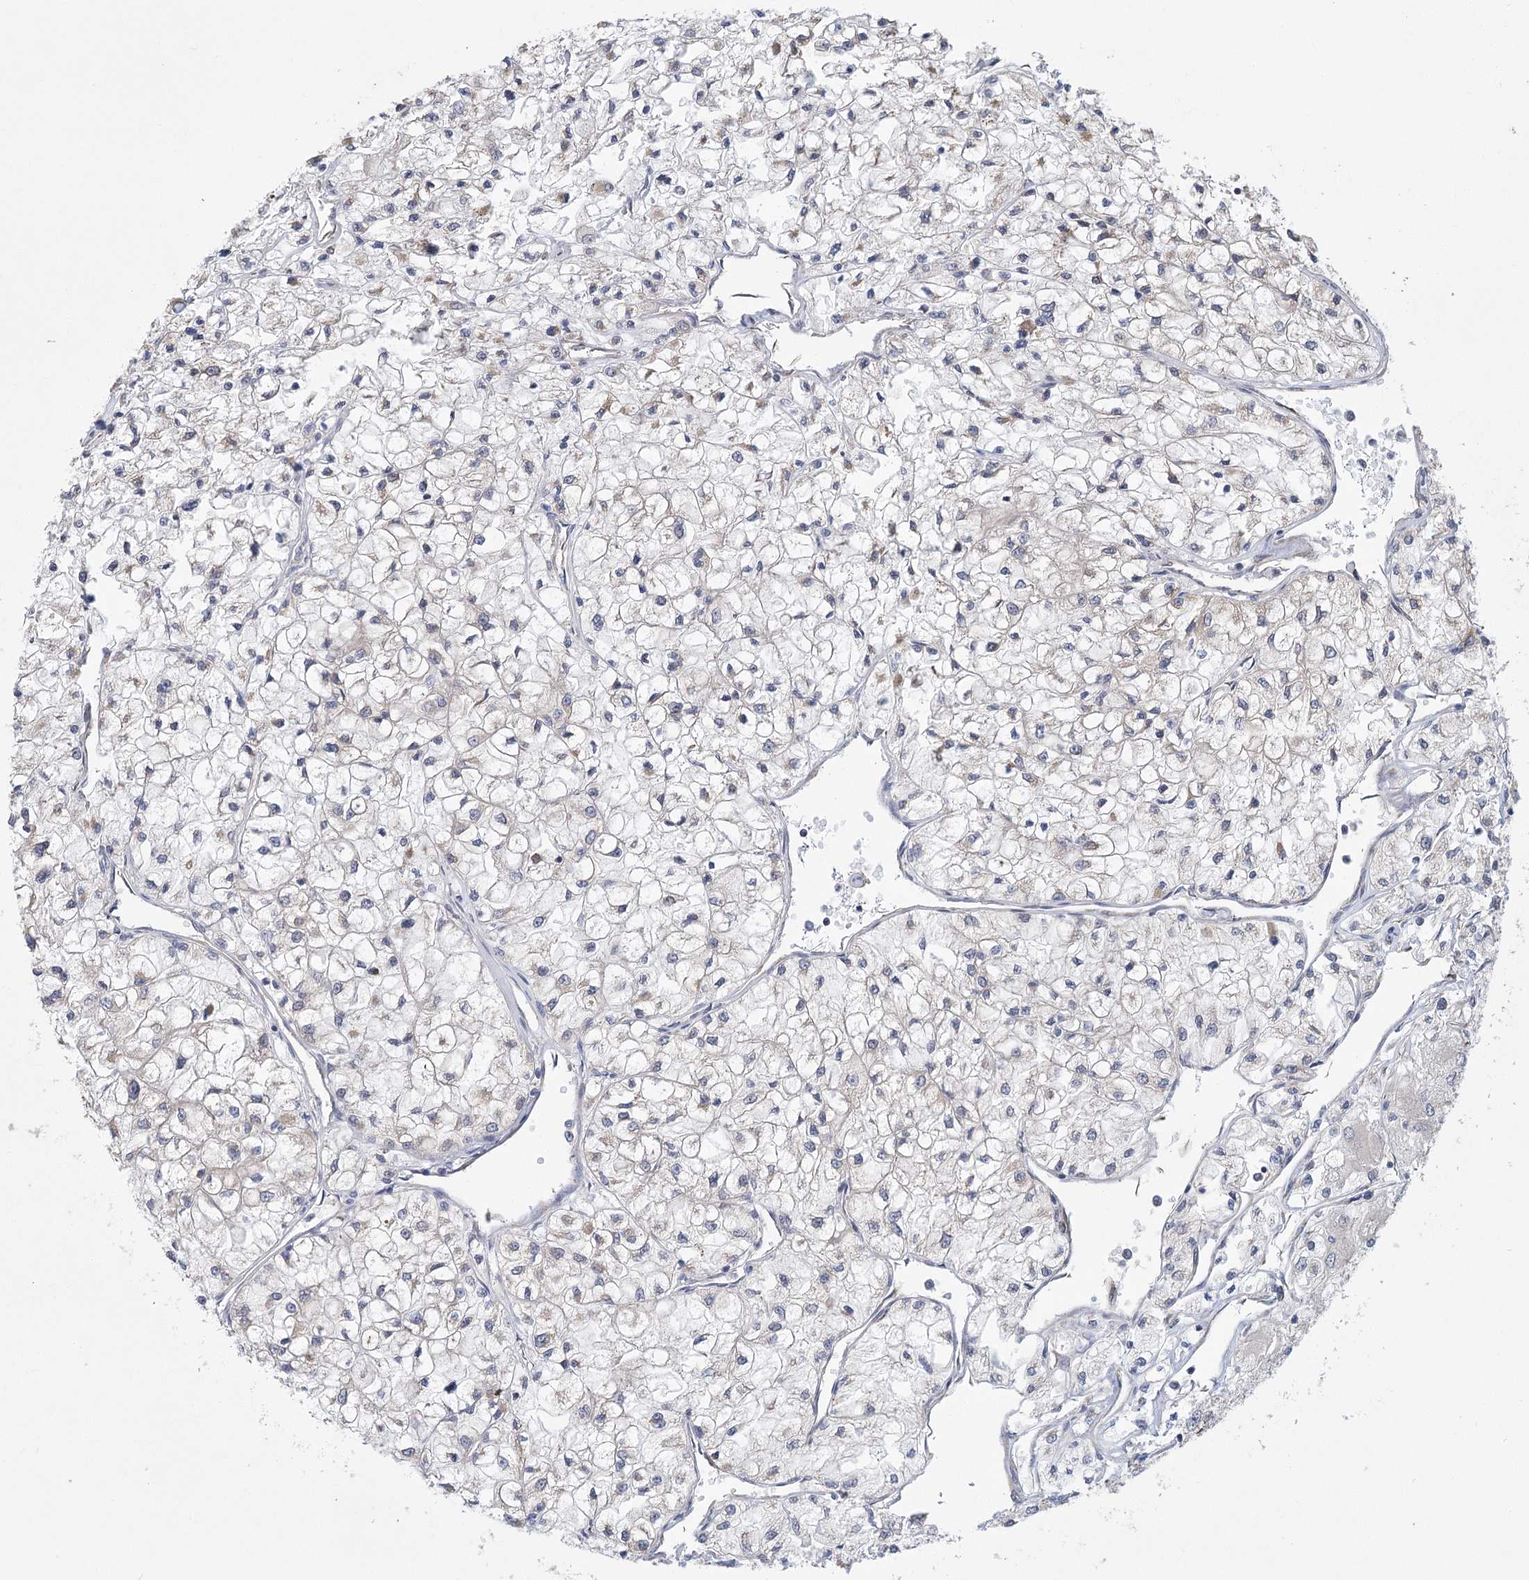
{"staining": {"intensity": "negative", "quantity": "none", "location": "none"}, "tissue": "renal cancer", "cell_type": "Tumor cells", "image_type": "cancer", "snomed": [{"axis": "morphology", "description": "Adenocarcinoma, NOS"}, {"axis": "topography", "description": "Kidney"}], "caption": "This is a micrograph of immunohistochemistry staining of adenocarcinoma (renal), which shows no staining in tumor cells.", "gene": "CNTLN", "patient": {"sex": "male", "age": 80}}